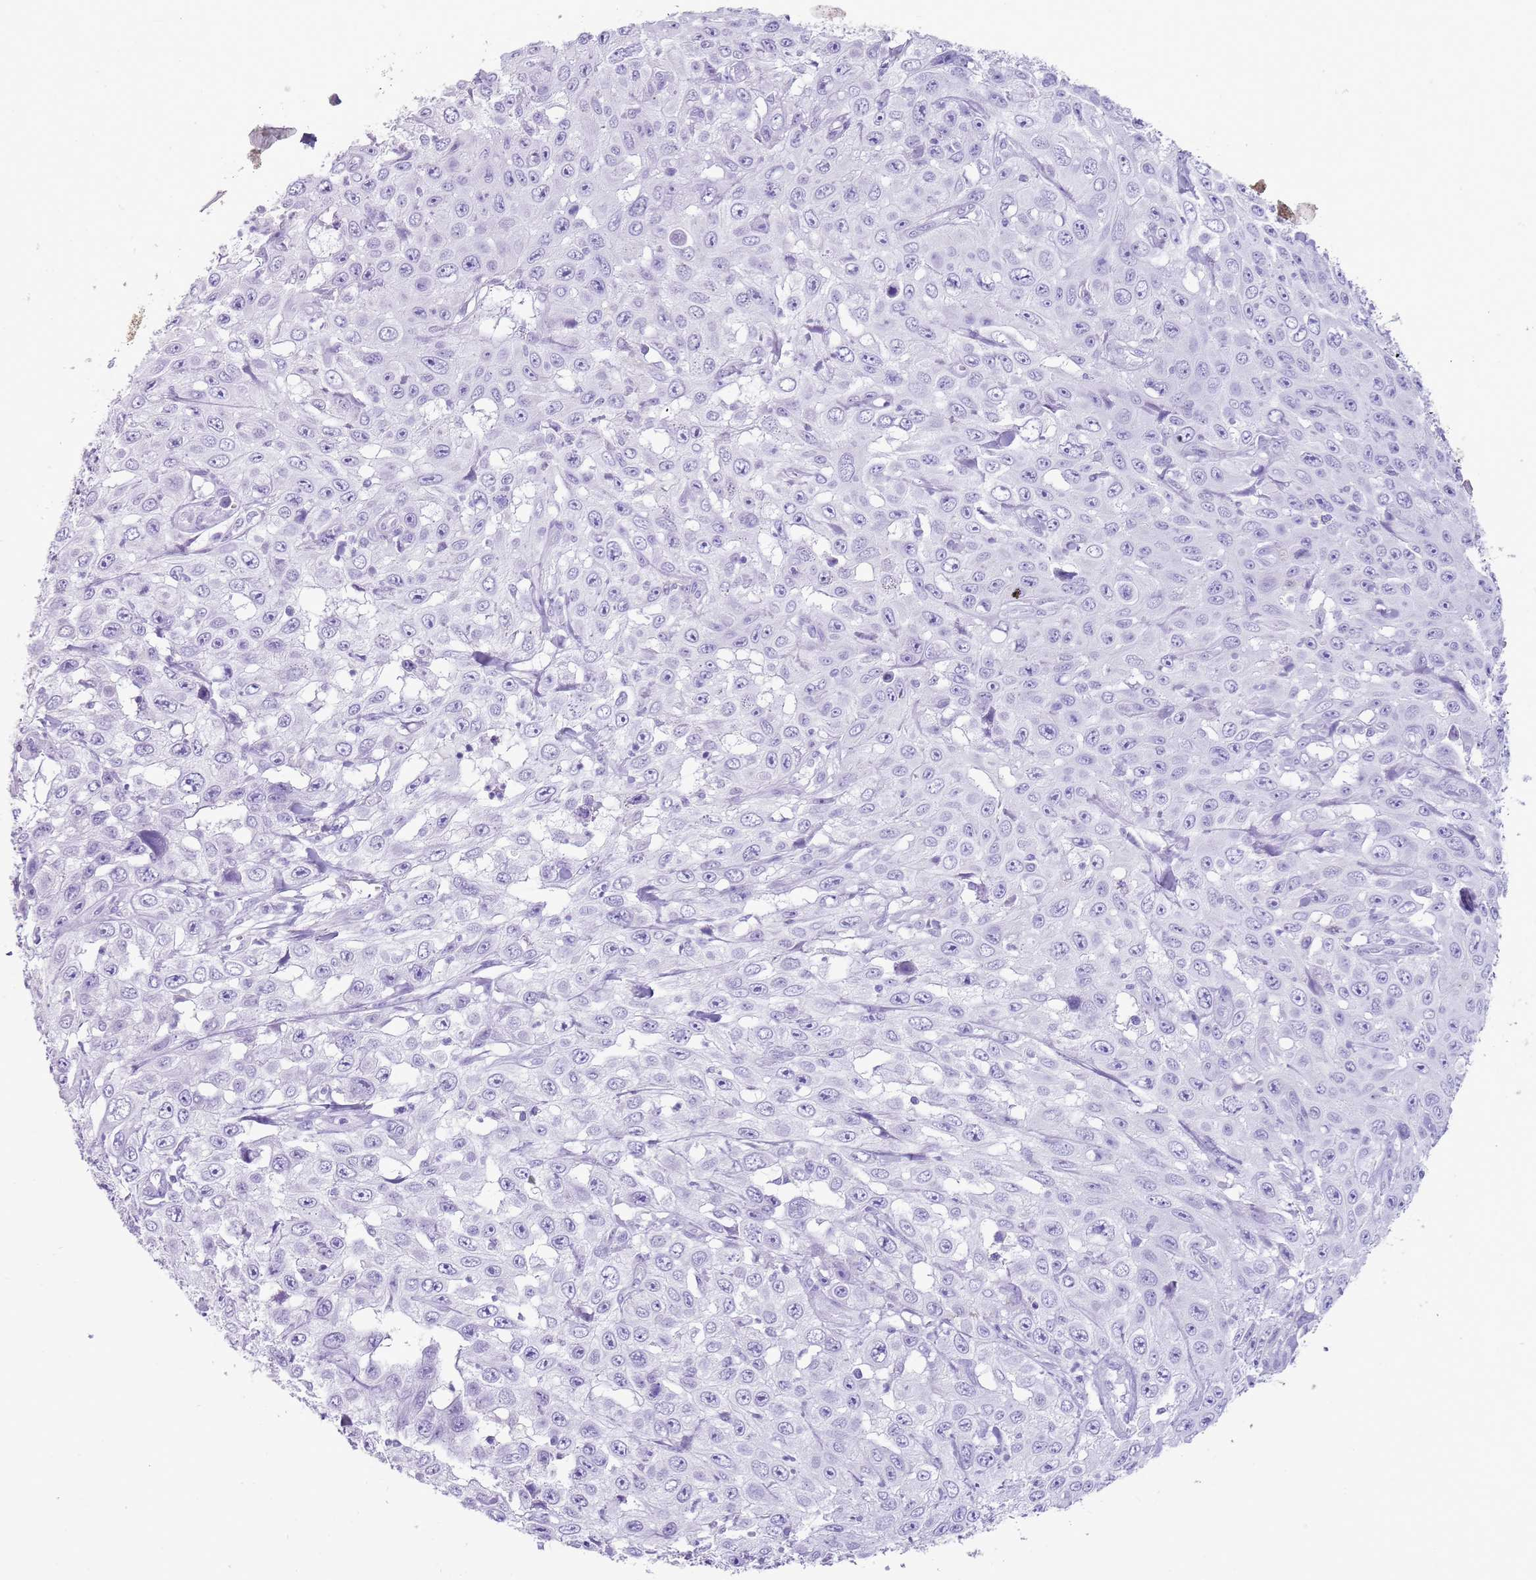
{"staining": {"intensity": "negative", "quantity": "none", "location": "none"}, "tissue": "skin cancer", "cell_type": "Tumor cells", "image_type": "cancer", "snomed": [{"axis": "morphology", "description": "Squamous cell carcinoma, NOS"}, {"axis": "topography", "description": "Skin"}], "caption": "High magnification brightfield microscopy of skin cancer stained with DAB (3,3'-diaminobenzidine) (brown) and counterstained with hematoxylin (blue): tumor cells show no significant staining.", "gene": "NBPF3", "patient": {"sex": "male", "age": 82}}